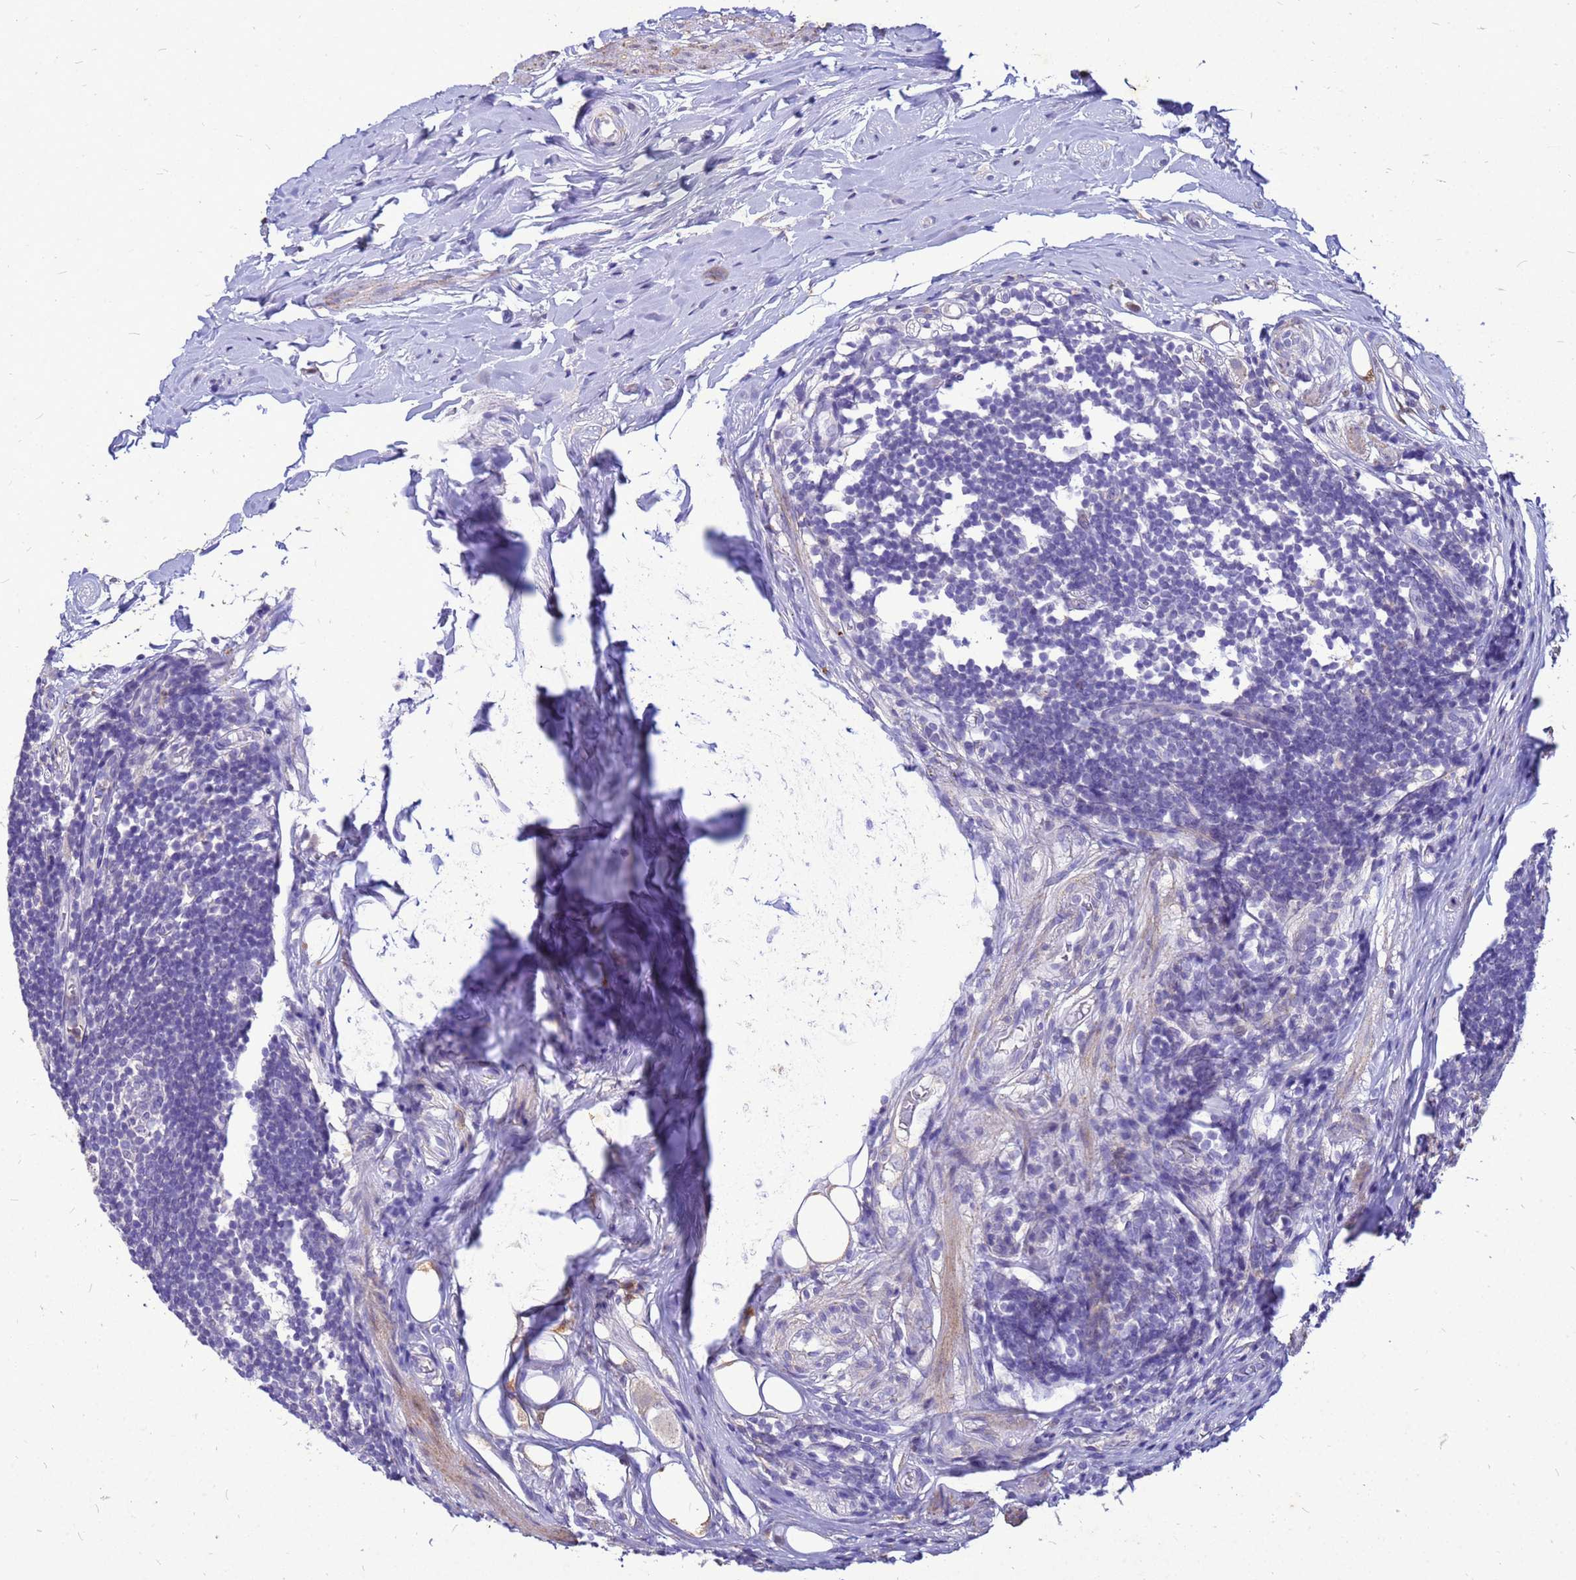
{"staining": {"intensity": "negative", "quantity": "none", "location": "none"}, "tissue": "appendix", "cell_type": "Glandular cells", "image_type": "normal", "snomed": [{"axis": "morphology", "description": "Normal tissue, NOS"}, {"axis": "topography", "description": "Appendix"}], "caption": "IHC histopathology image of benign human appendix stained for a protein (brown), which reveals no positivity in glandular cells.", "gene": "AKR1C1", "patient": {"sex": "female", "age": 62}}